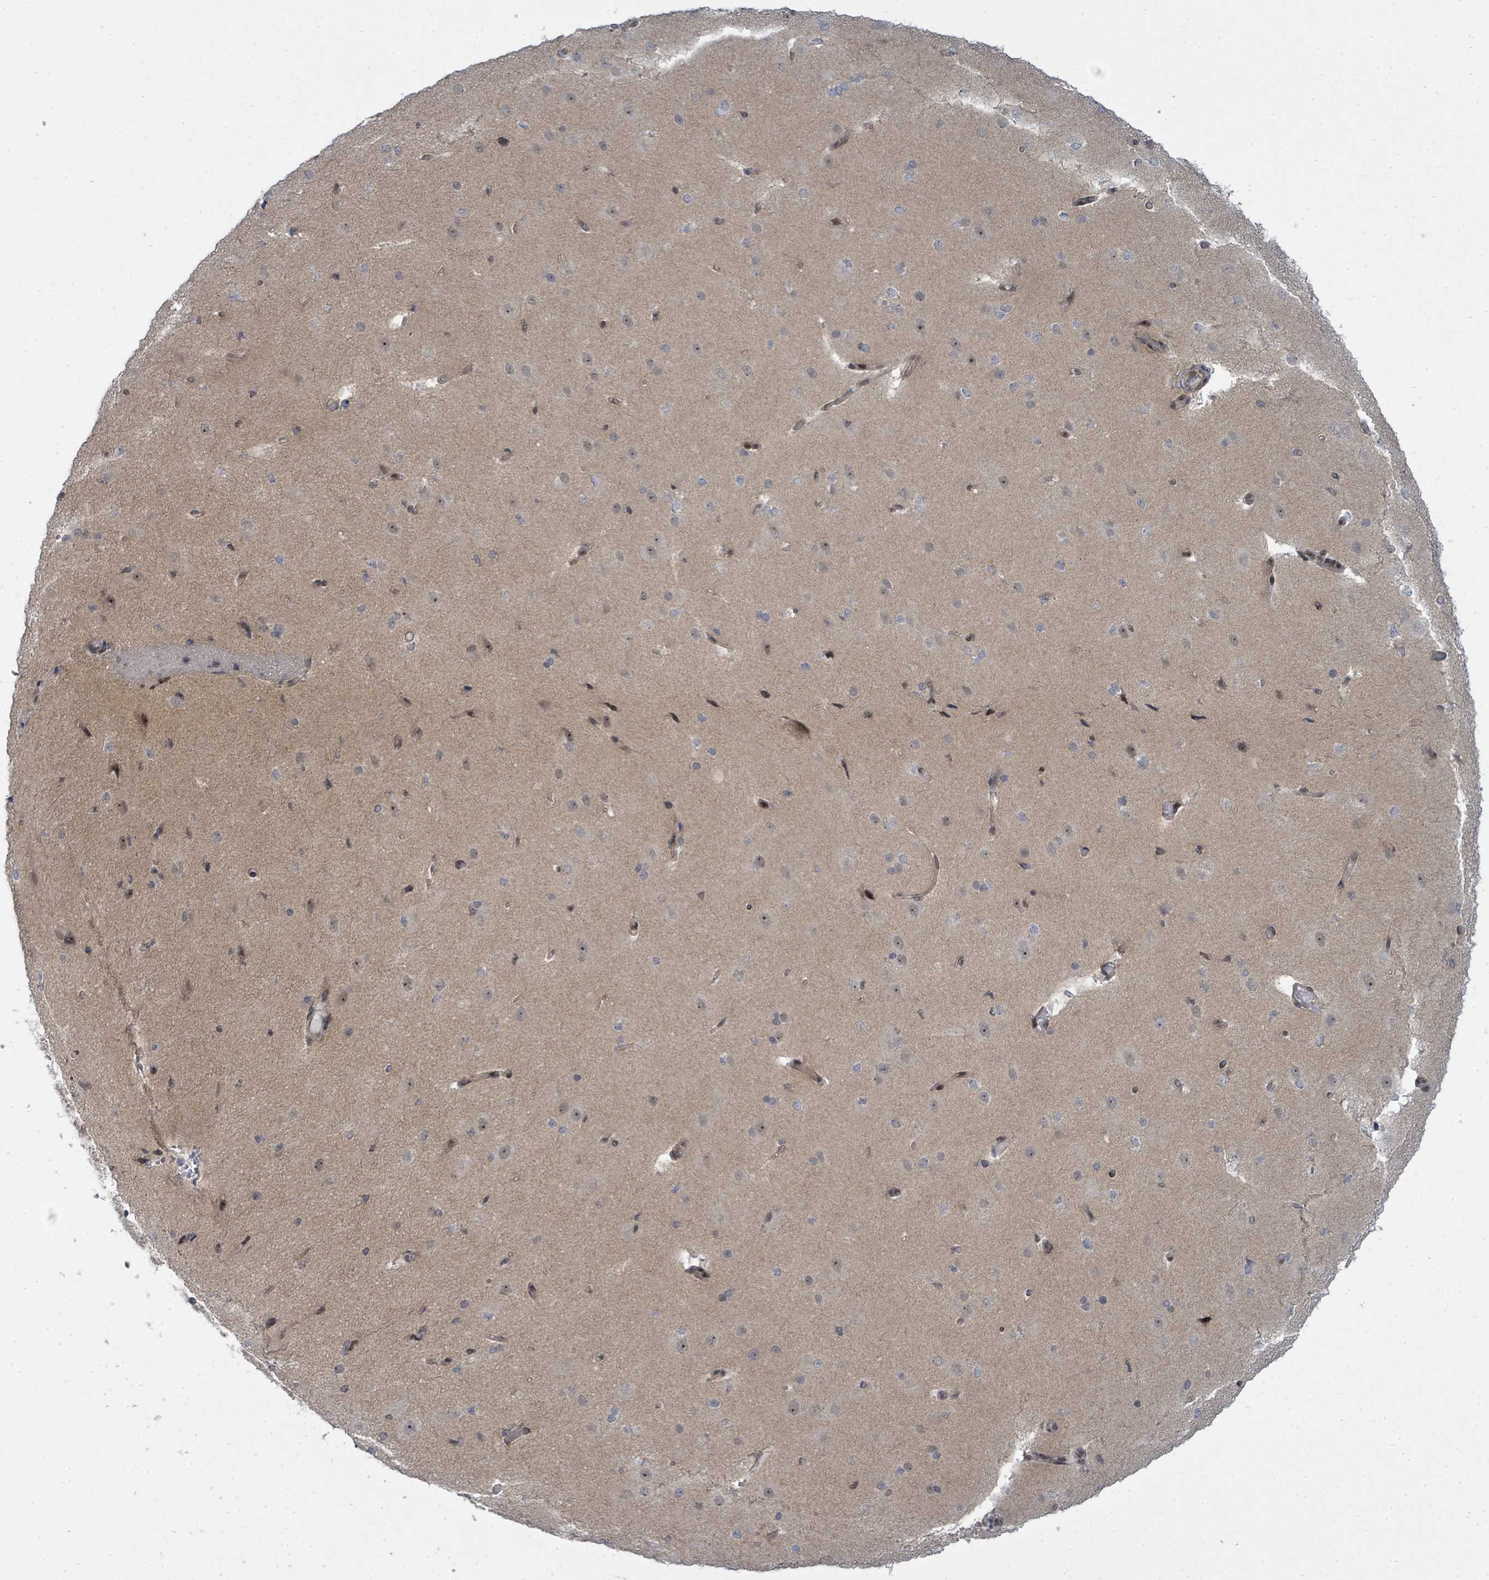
{"staining": {"intensity": "negative", "quantity": "none", "location": "none"}, "tissue": "cerebral cortex", "cell_type": "Endothelial cells", "image_type": "normal", "snomed": [{"axis": "morphology", "description": "Normal tissue, NOS"}, {"axis": "morphology", "description": "Inflammation, NOS"}, {"axis": "topography", "description": "Cerebral cortex"}], "caption": "DAB (3,3'-diaminobenzidine) immunohistochemical staining of normal human cerebral cortex exhibits no significant staining in endothelial cells. (DAB immunohistochemistry, high magnification).", "gene": "PSMG2", "patient": {"sex": "male", "age": 6}}